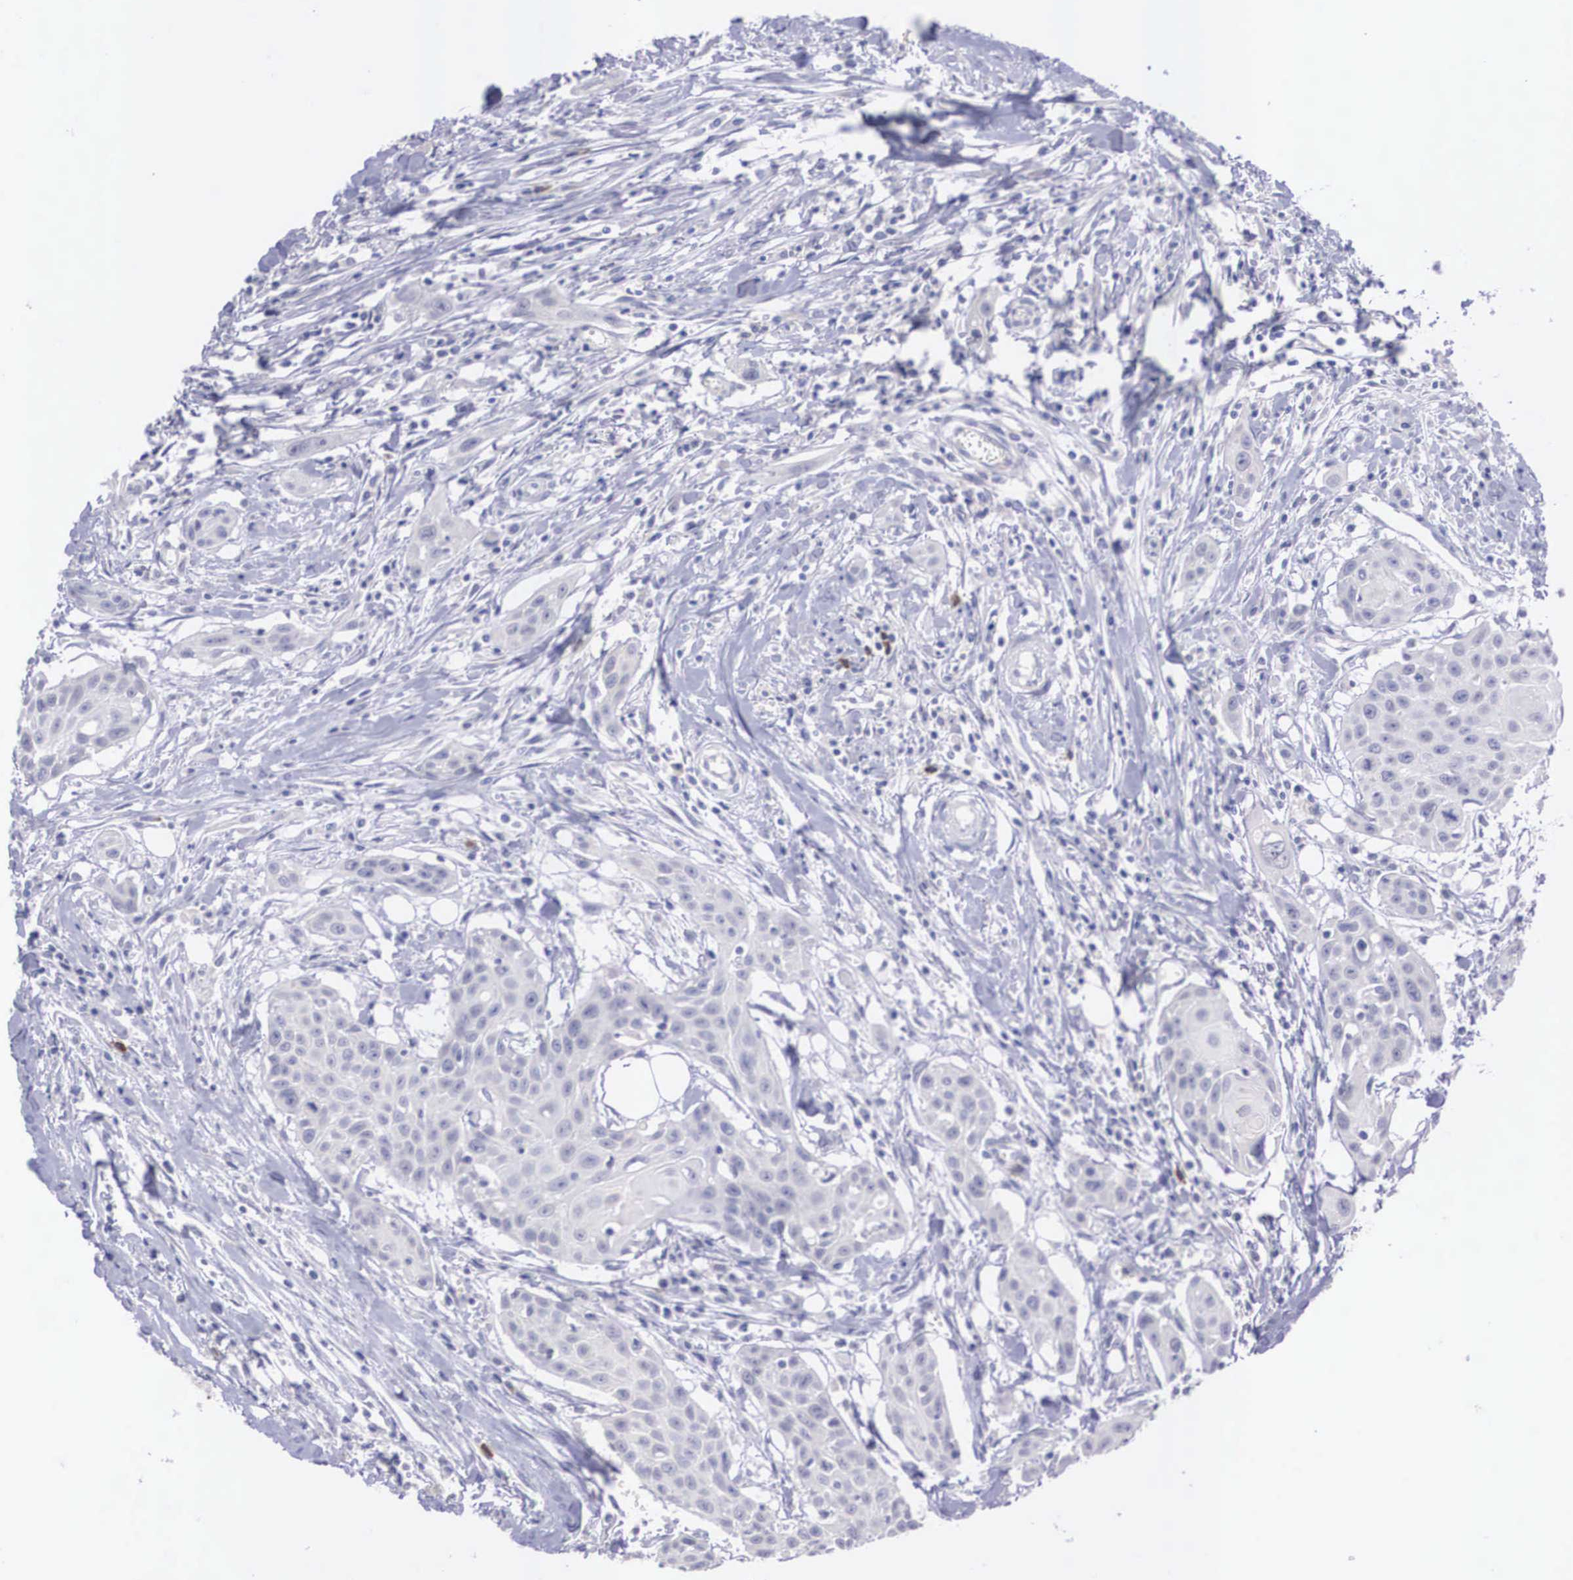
{"staining": {"intensity": "negative", "quantity": "none", "location": "none"}, "tissue": "head and neck cancer", "cell_type": "Tumor cells", "image_type": "cancer", "snomed": [{"axis": "morphology", "description": "Squamous cell carcinoma, NOS"}, {"axis": "morphology", "description": "Squamous cell carcinoma, metastatic, NOS"}, {"axis": "topography", "description": "Lymph node"}, {"axis": "topography", "description": "Salivary gland"}, {"axis": "topography", "description": "Head-Neck"}], "caption": "DAB immunohistochemical staining of head and neck cancer demonstrates no significant staining in tumor cells. (Brightfield microscopy of DAB (3,3'-diaminobenzidine) IHC at high magnification).", "gene": "REPS2", "patient": {"sex": "female", "age": 74}}